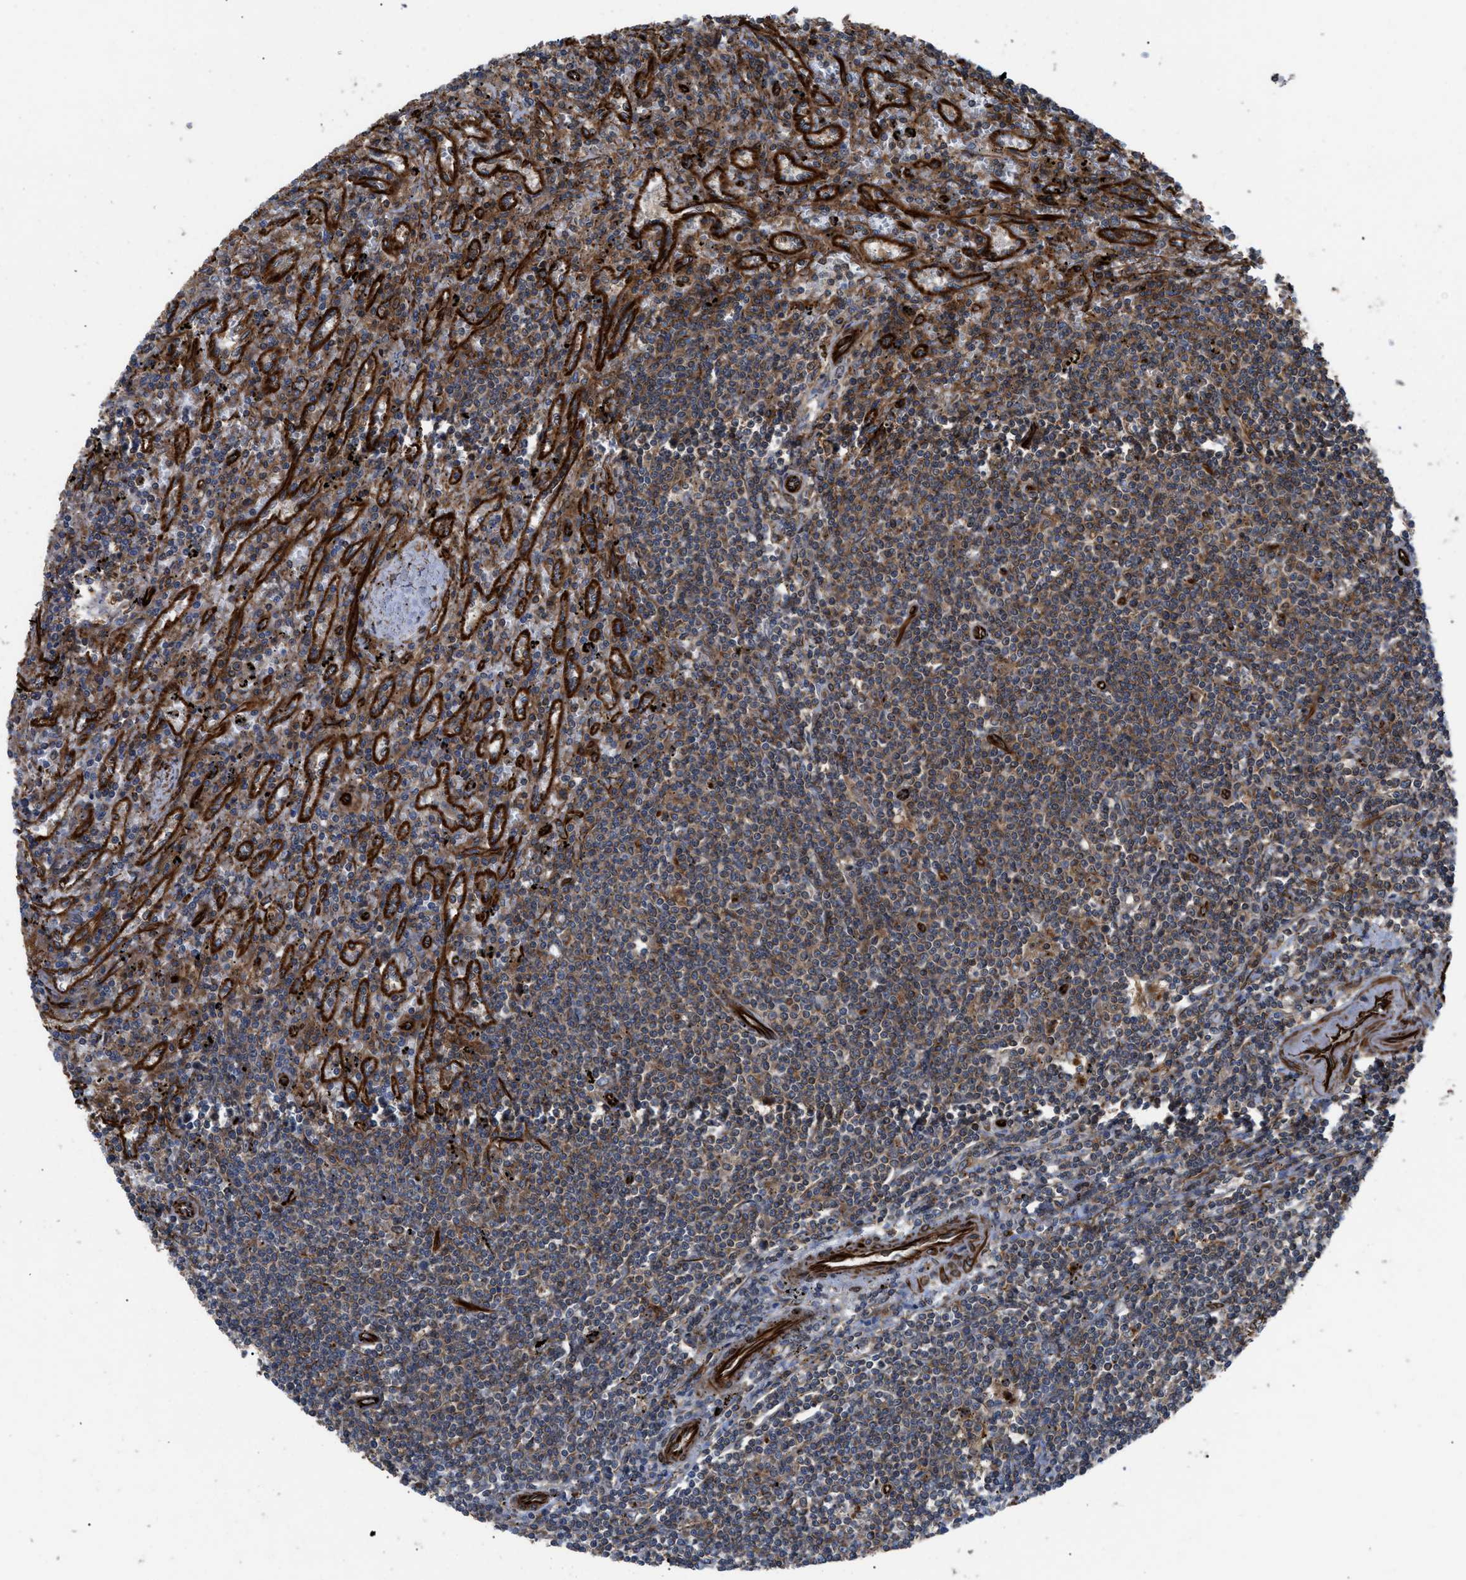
{"staining": {"intensity": "moderate", "quantity": "25%-75%", "location": "cytoplasmic/membranous"}, "tissue": "lymphoma", "cell_type": "Tumor cells", "image_type": "cancer", "snomed": [{"axis": "morphology", "description": "Malignant lymphoma, non-Hodgkin's type, Low grade"}, {"axis": "topography", "description": "Spleen"}], "caption": "Protein expression analysis of human malignant lymphoma, non-Hodgkin's type (low-grade) reveals moderate cytoplasmic/membranous staining in approximately 25%-75% of tumor cells.", "gene": "PTPRE", "patient": {"sex": "male", "age": 76}}